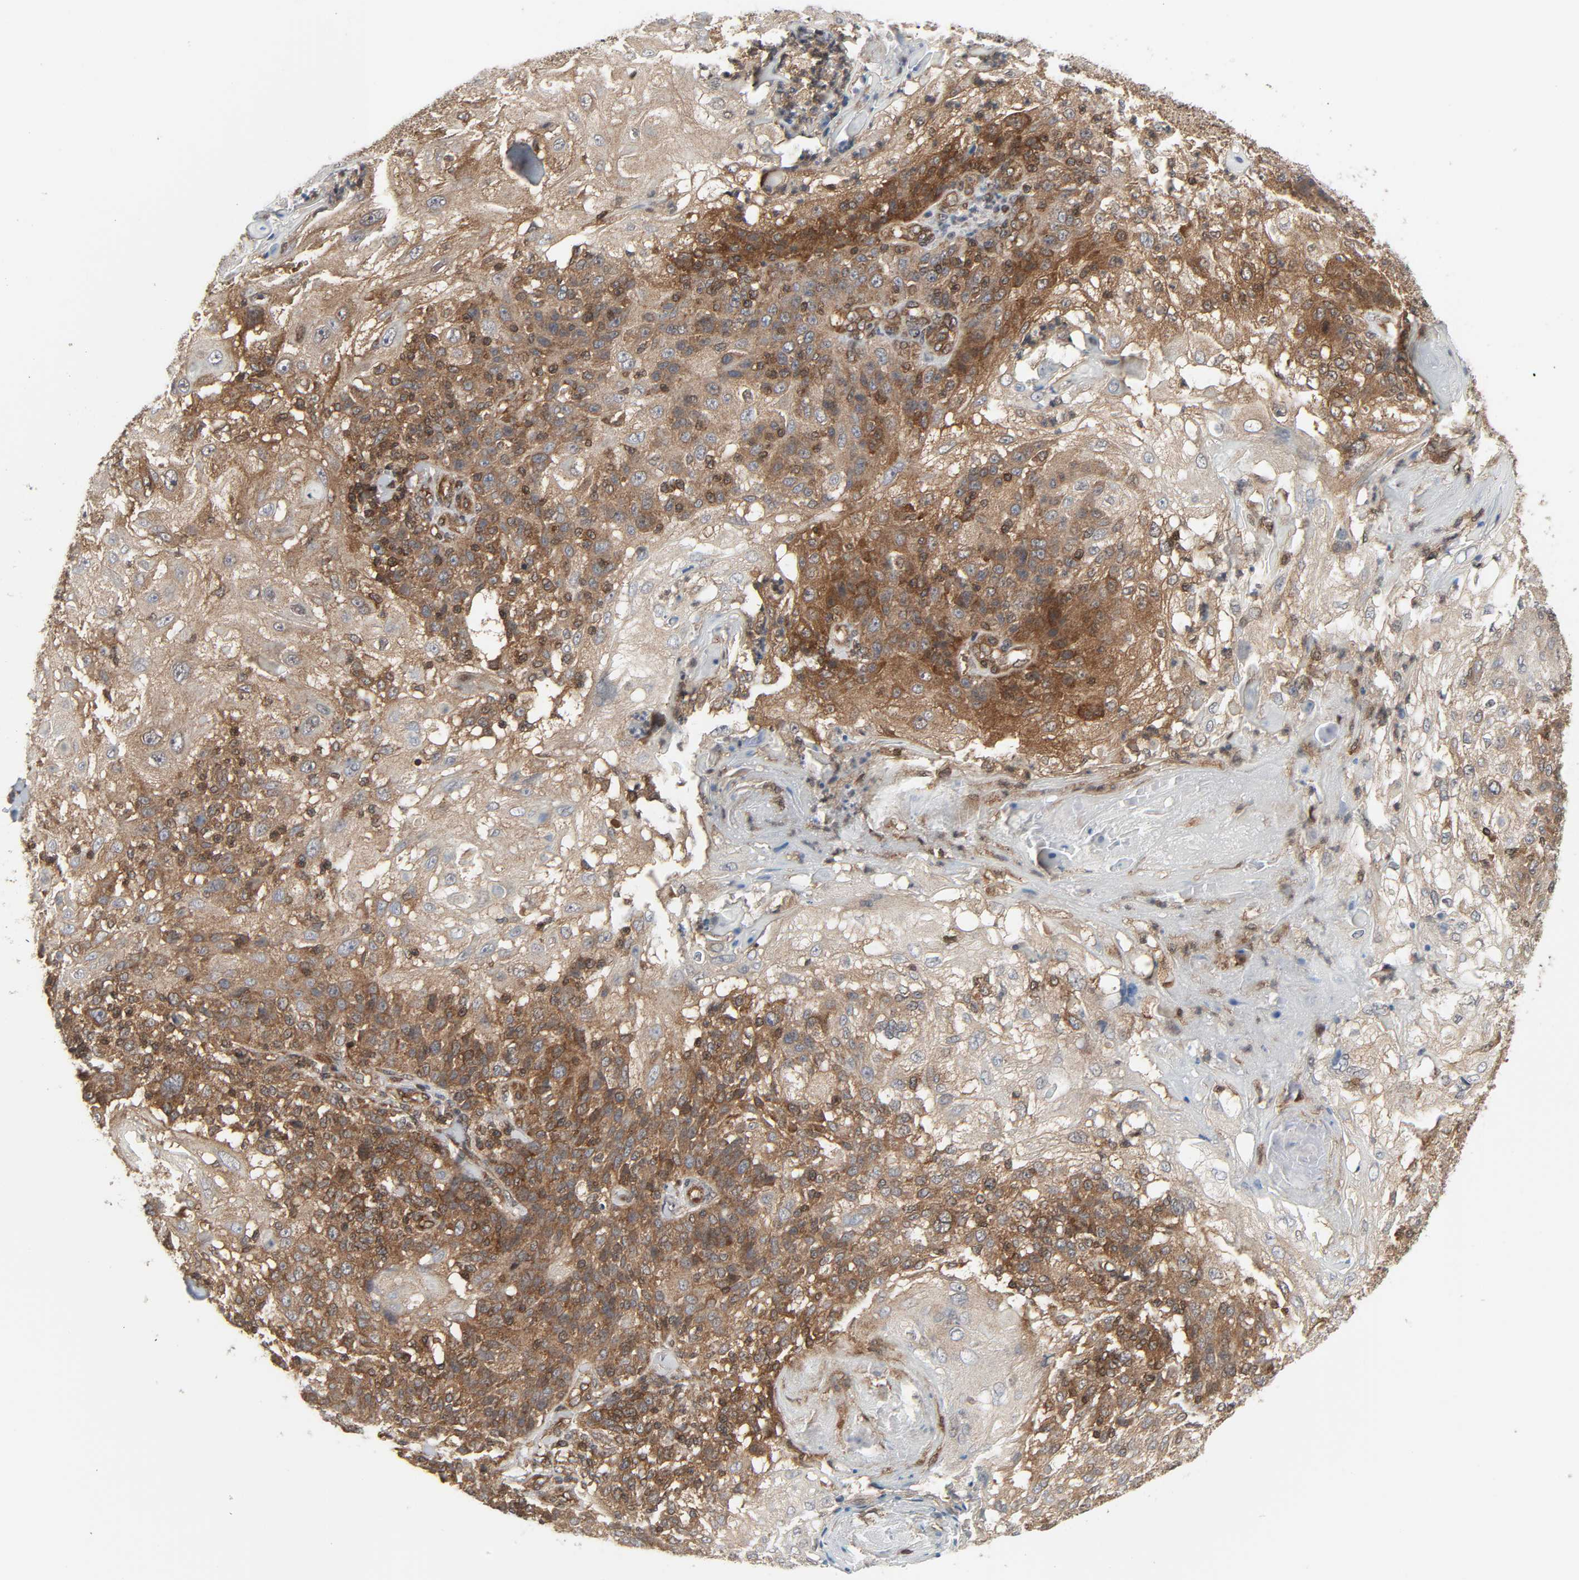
{"staining": {"intensity": "moderate", "quantity": ">75%", "location": "cytoplasmic/membranous"}, "tissue": "skin cancer", "cell_type": "Tumor cells", "image_type": "cancer", "snomed": [{"axis": "morphology", "description": "Normal tissue, NOS"}, {"axis": "morphology", "description": "Squamous cell carcinoma, NOS"}, {"axis": "topography", "description": "Skin"}], "caption": "Brown immunohistochemical staining in skin cancer (squamous cell carcinoma) reveals moderate cytoplasmic/membranous expression in approximately >75% of tumor cells.", "gene": "GSK3A", "patient": {"sex": "female", "age": 83}}